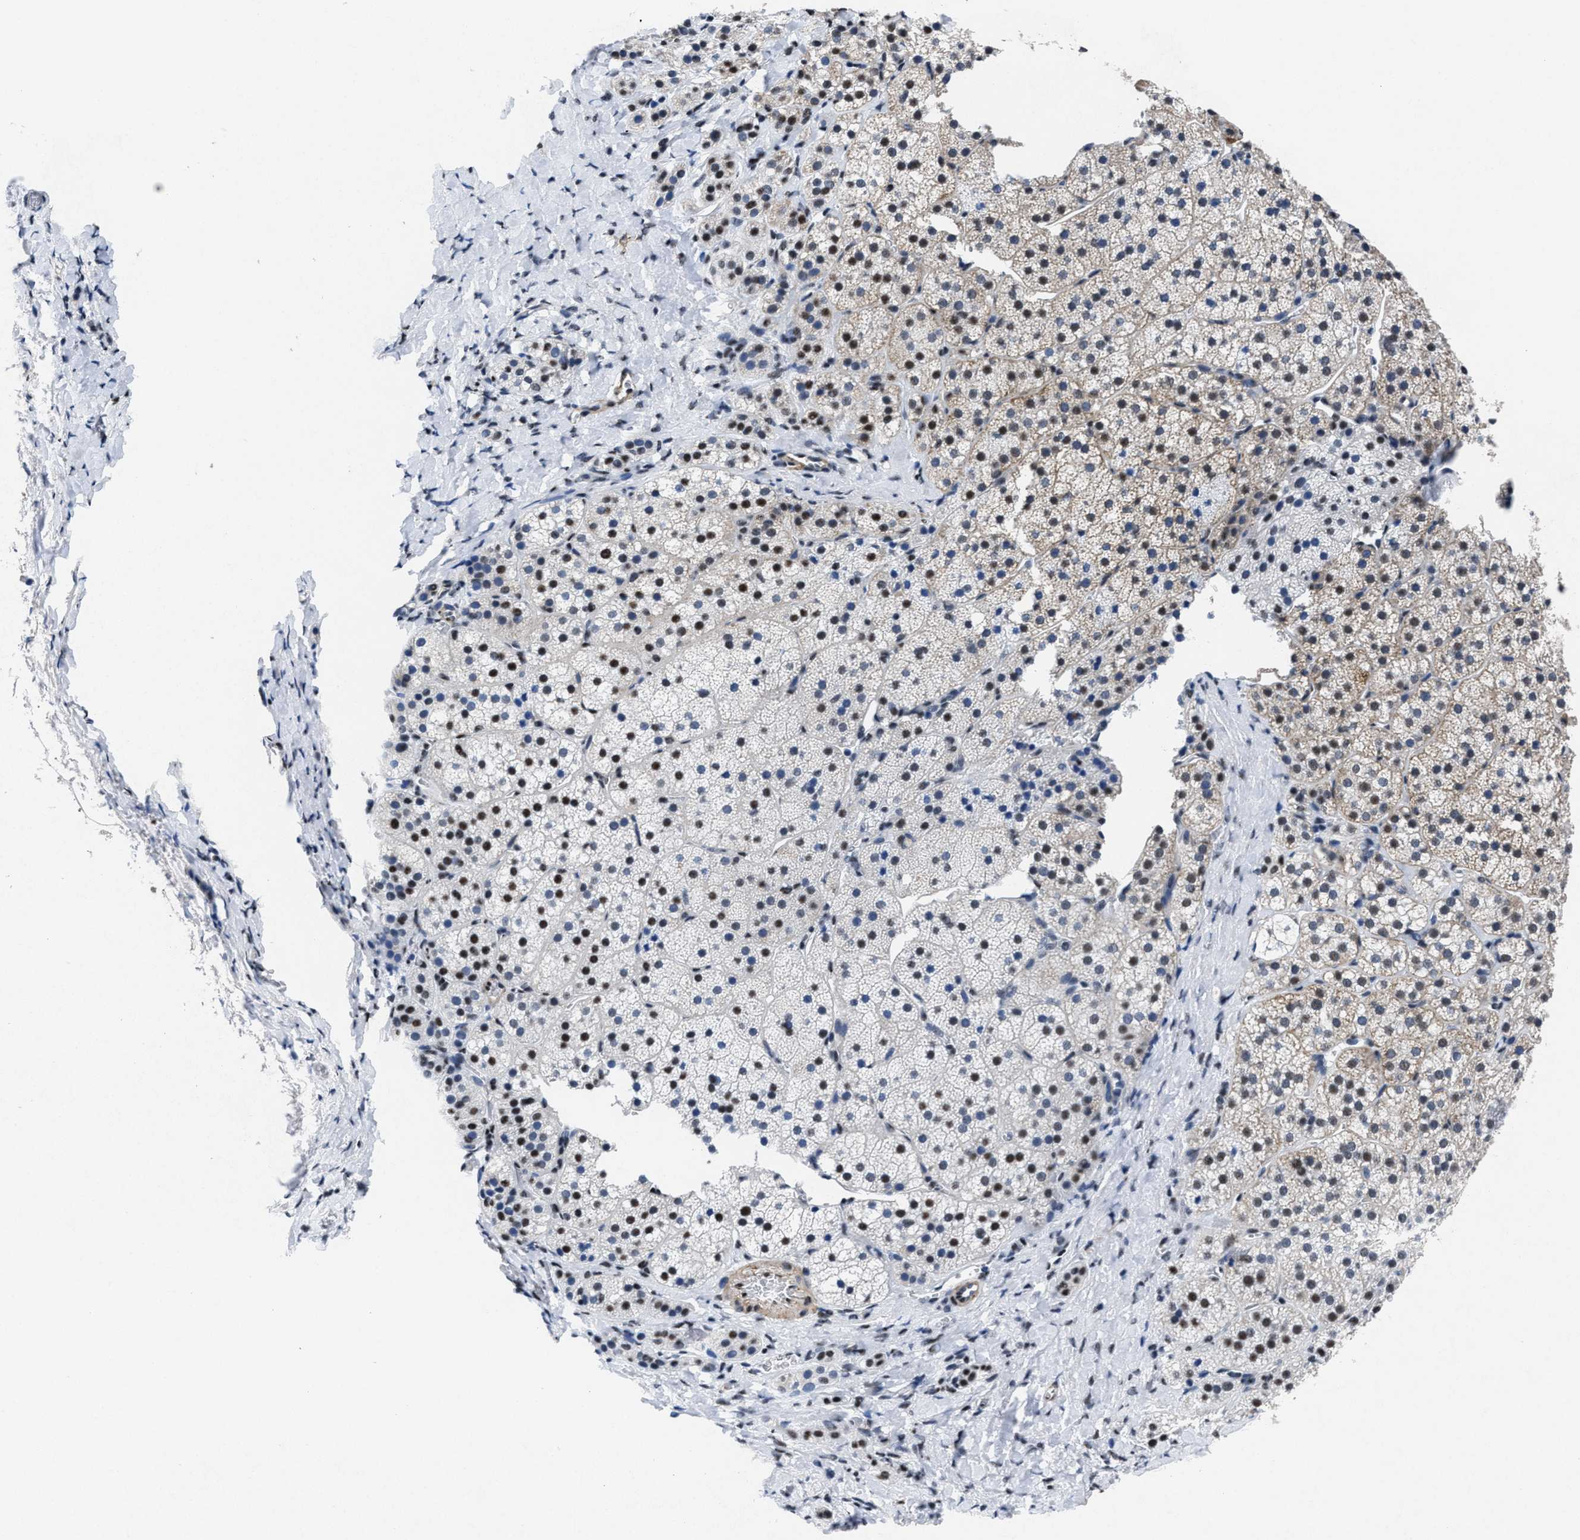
{"staining": {"intensity": "moderate", "quantity": "<25%", "location": "cytoplasmic/membranous,nuclear"}, "tissue": "adrenal gland", "cell_type": "Glandular cells", "image_type": "normal", "snomed": [{"axis": "morphology", "description": "Normal tissue, NOS"}, {"axis": "topography", "description": "Adrenal gland"}], "caption": "A brown stain labels moderate cytoplasmic/membranous,nuclear expression of a protein in glandular cells of benign human adrenal gland.", "gene": "ID3", "patient": {"sex": "female", "age": 44}}